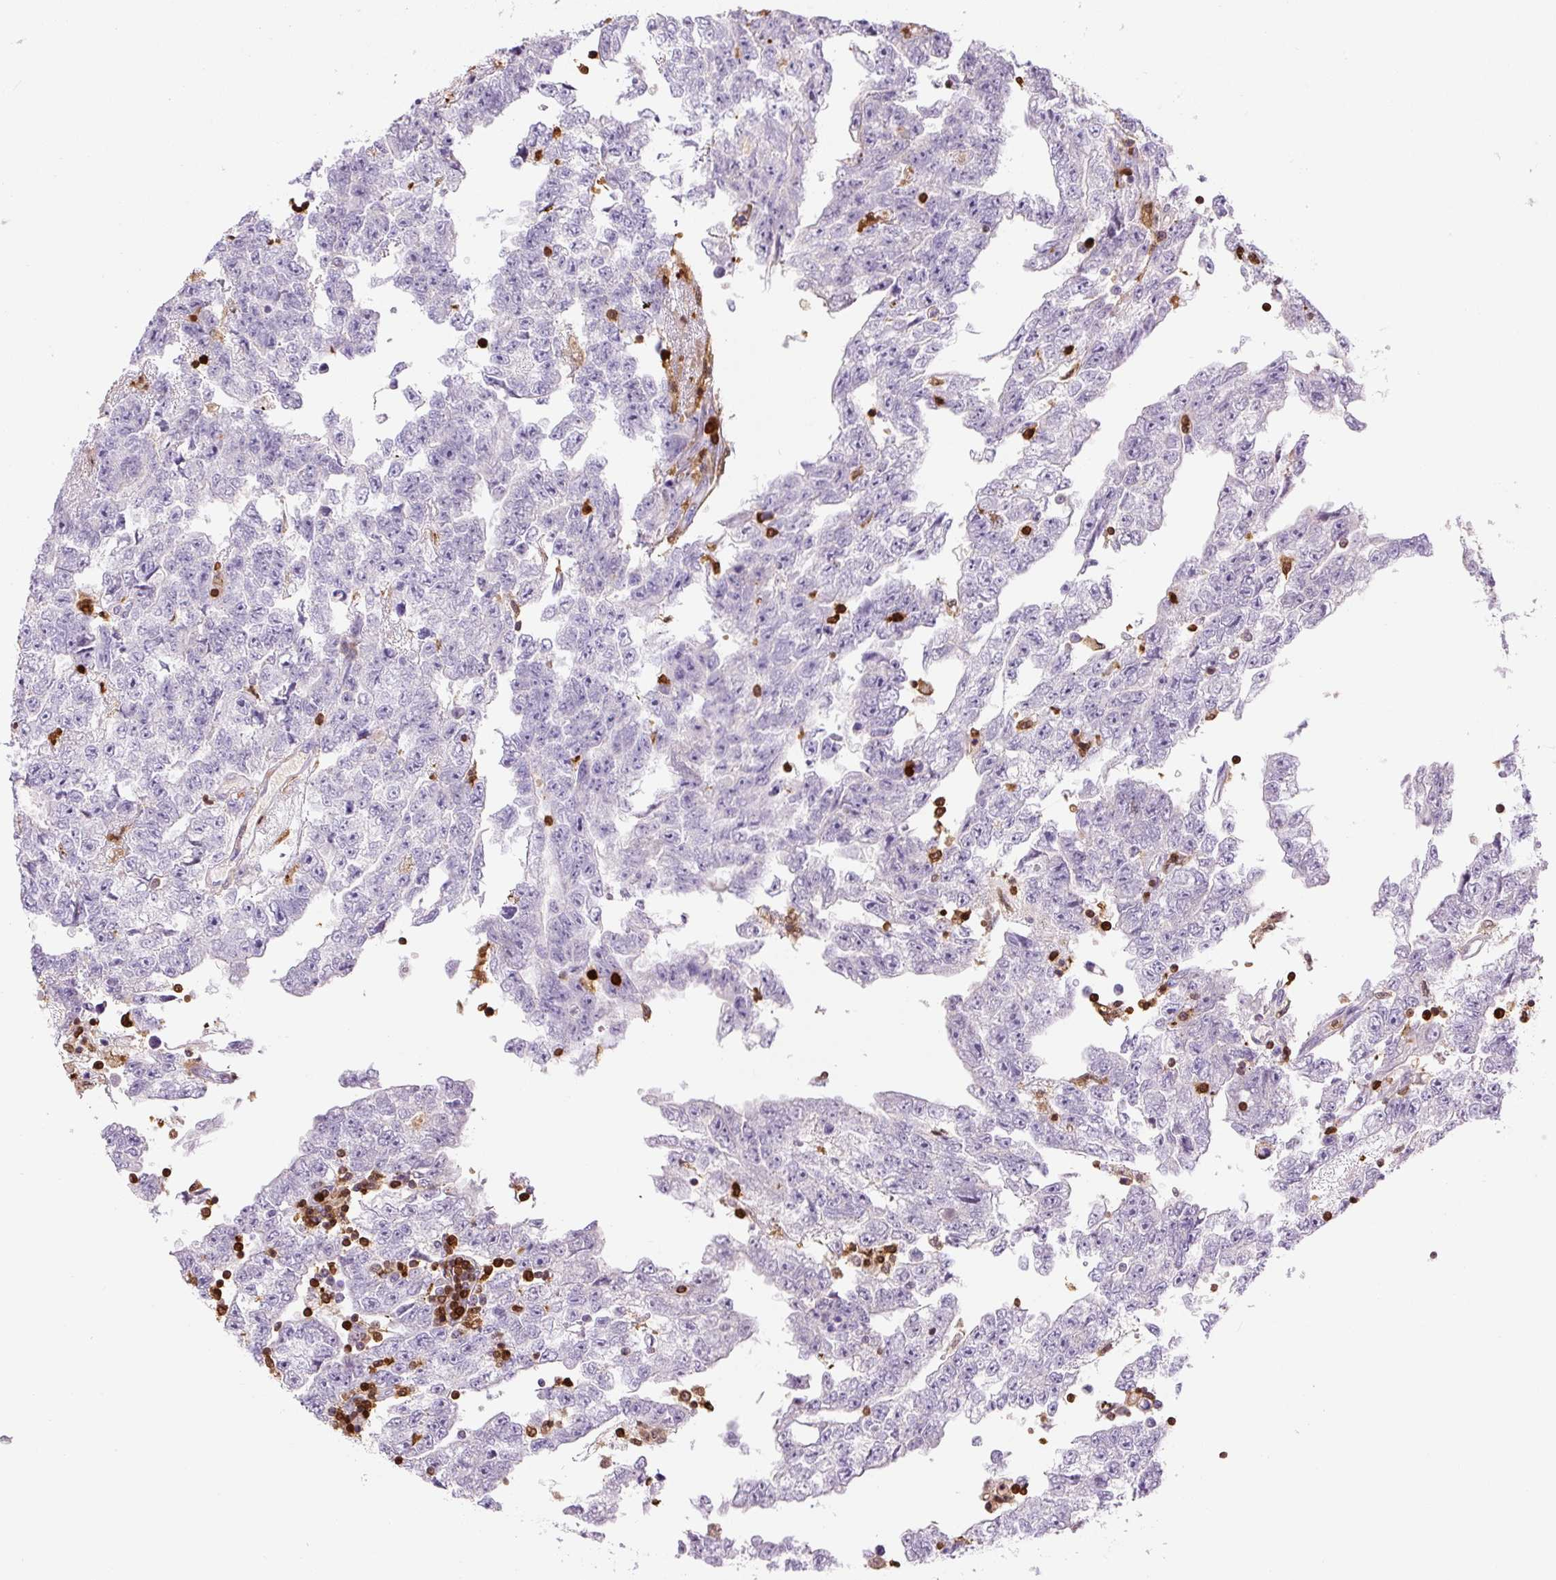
{"staining": {"intensity": "negative", "quantity": "none", "location": "none"}, "tissue": "testis cancer", "cell_type": "Tumor cells", "image_type": "cancer", "snomed": [{"axis": "morphology", "description": "Carcinoma, Embryonal, NOS"}, {"axis": "topography", "description": "Testis"}], "caption": "Micrograph shows no protein positivity in tumor cells of embryonal carcinoma (testis) tissue.", "gene": "S100A4", "patient": {"sex": "male", "age": 25}}